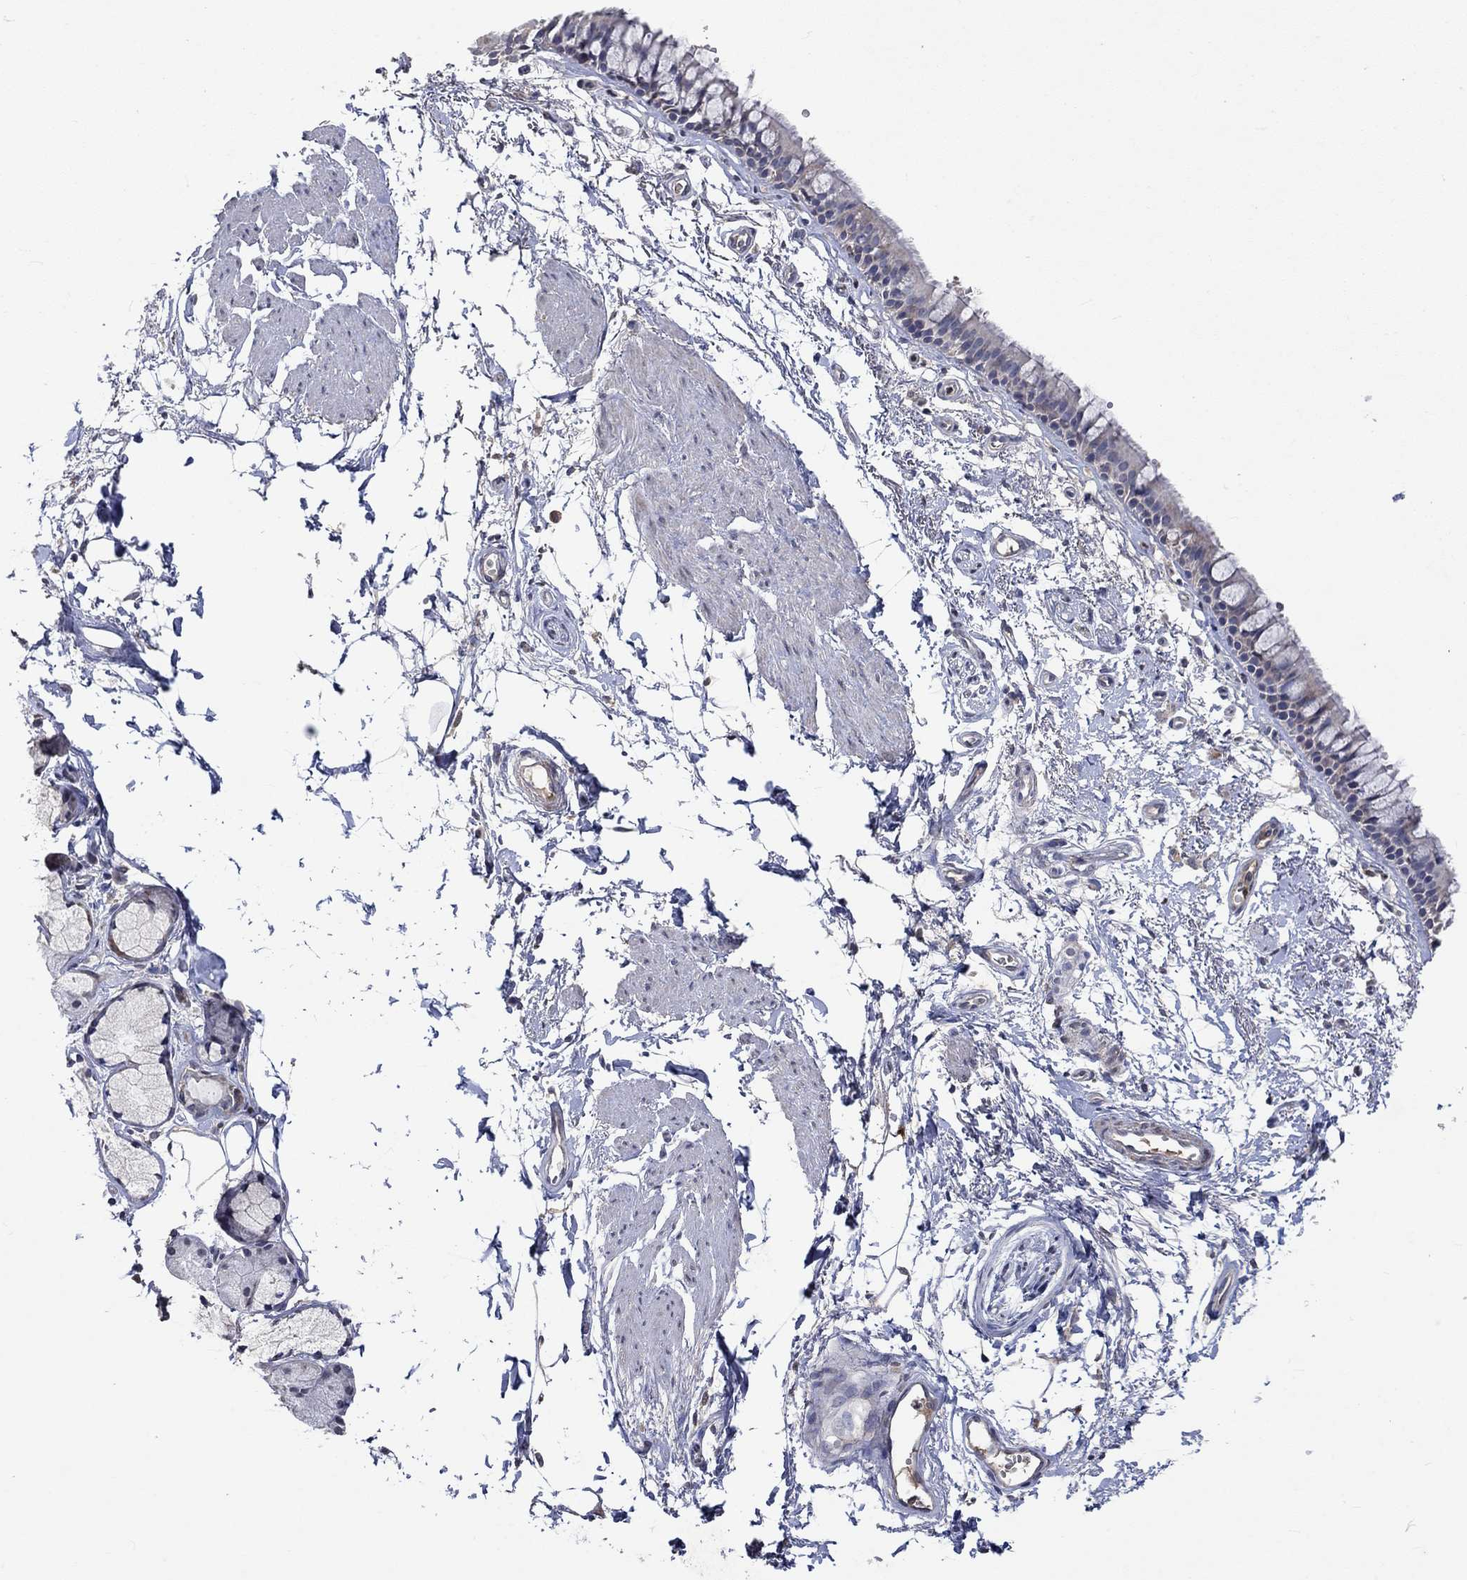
{"staining": {"intensity": "negative", "quantity": "none", "location": "none"}, "tissue": "bronchus", "cell_type": "Respiratory epithelial cells", "image_type": "normal", "snomed": [{"axis": "morphology", "description": "Normal tissue, NOS"}, {"axis": "topography", "description": "Cartilage tissue"}, {"axis": "topography", "description": "Bronchus"}], "caption": "An immunohistochemistry photomicrograph of normal bronchus is shown. There is no staining in respiratory epithelial cells of bronchus.", "gene": "TMEM169", "patient": {"sex": "male", "age": 66}}